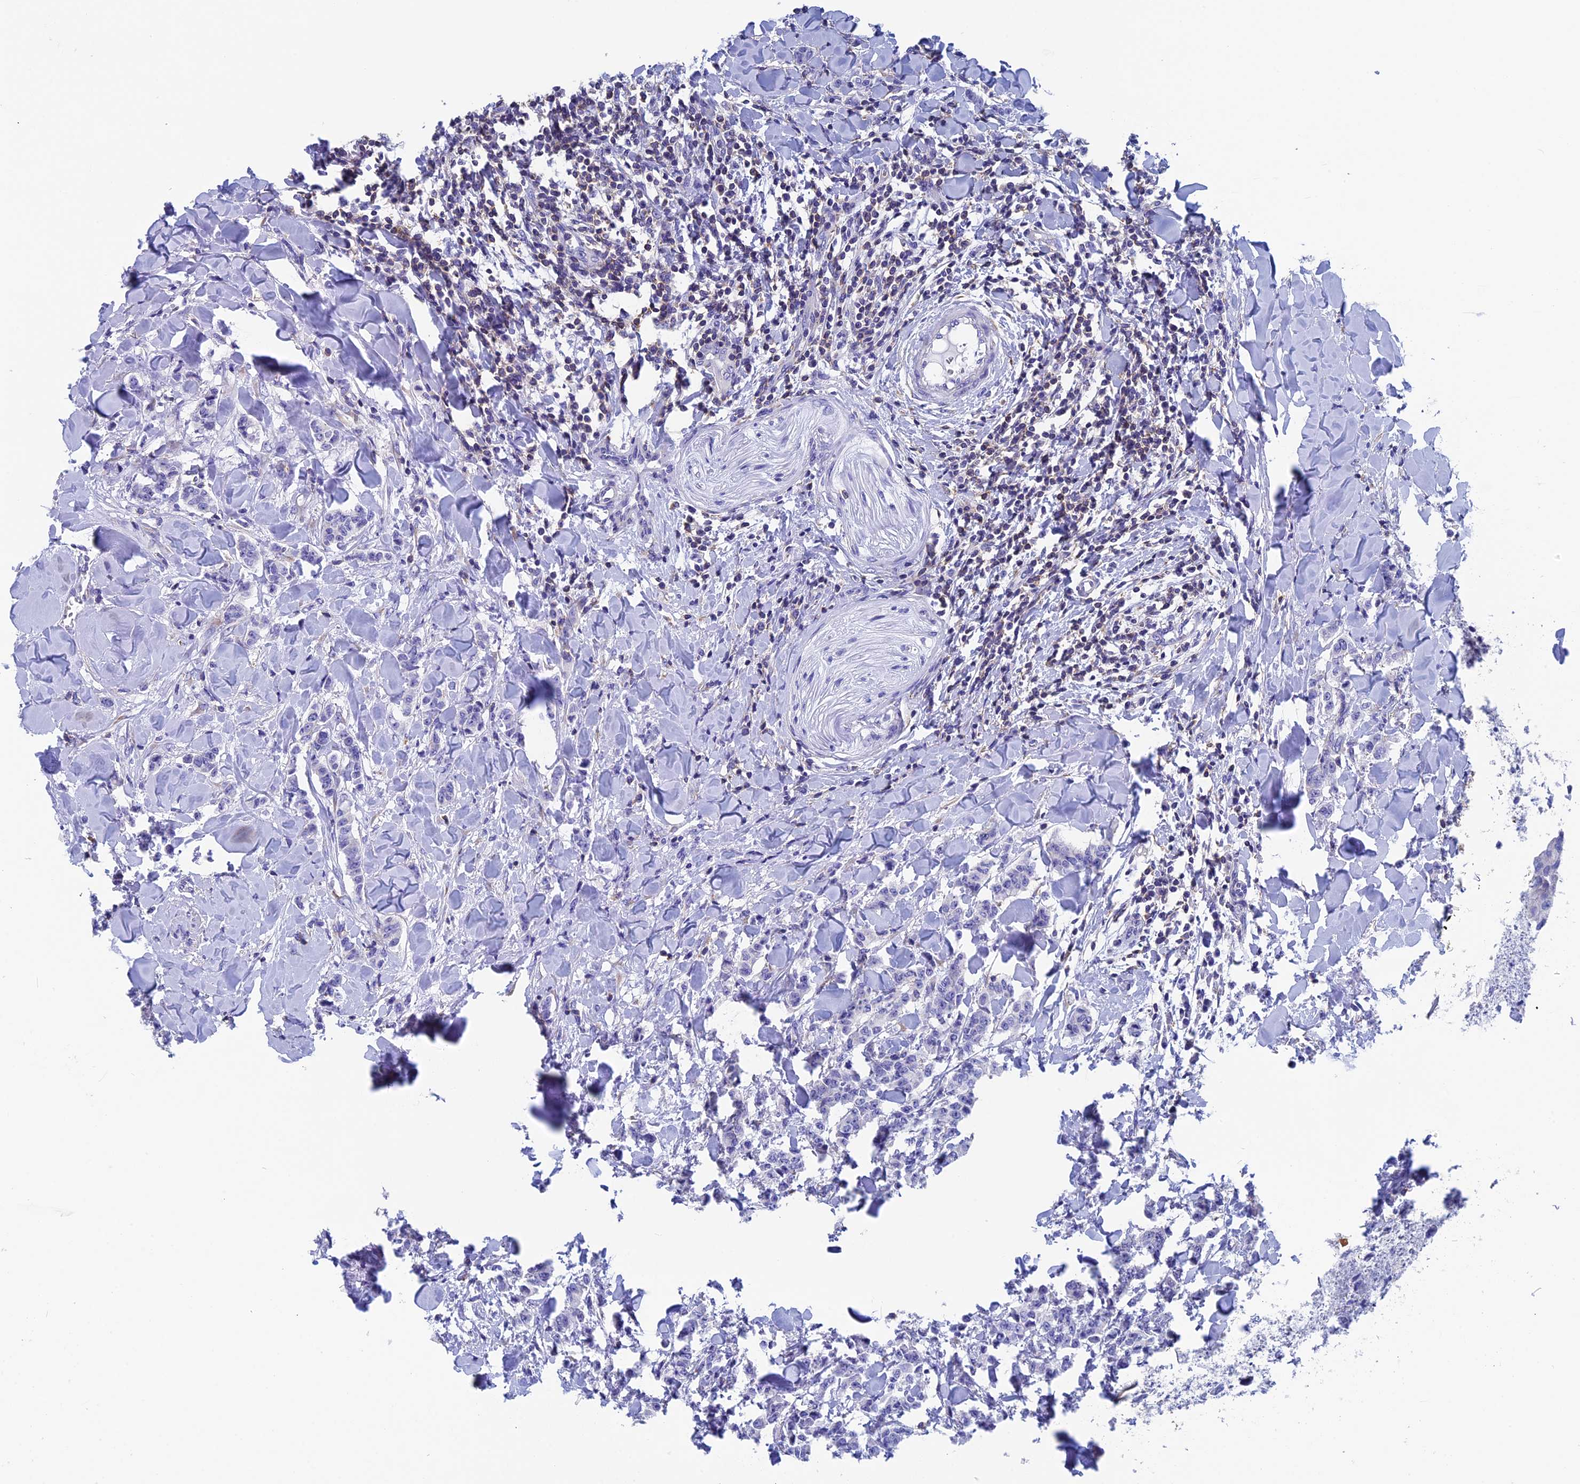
{"staining": {"intensity": "negative", "quantity": "none", "location": "none"}, "tissue": "breast cancer", "cell_type": "Tumor cells", "image_type": "cancer", "snomed": [{"axis": "morphology", "description": "Duct carcinoma"}, {"axis": "topography", "description": "Breast"}], "caption": "A high-resolution micrograph shows immunohistochemistry (IHC) staining of breast cancer (intraductal carcinoma), which exhibits no significant positivity in tumor cells.", "gene": "SEPTIN1", "patient": {"sex": "female", "age": 40}}